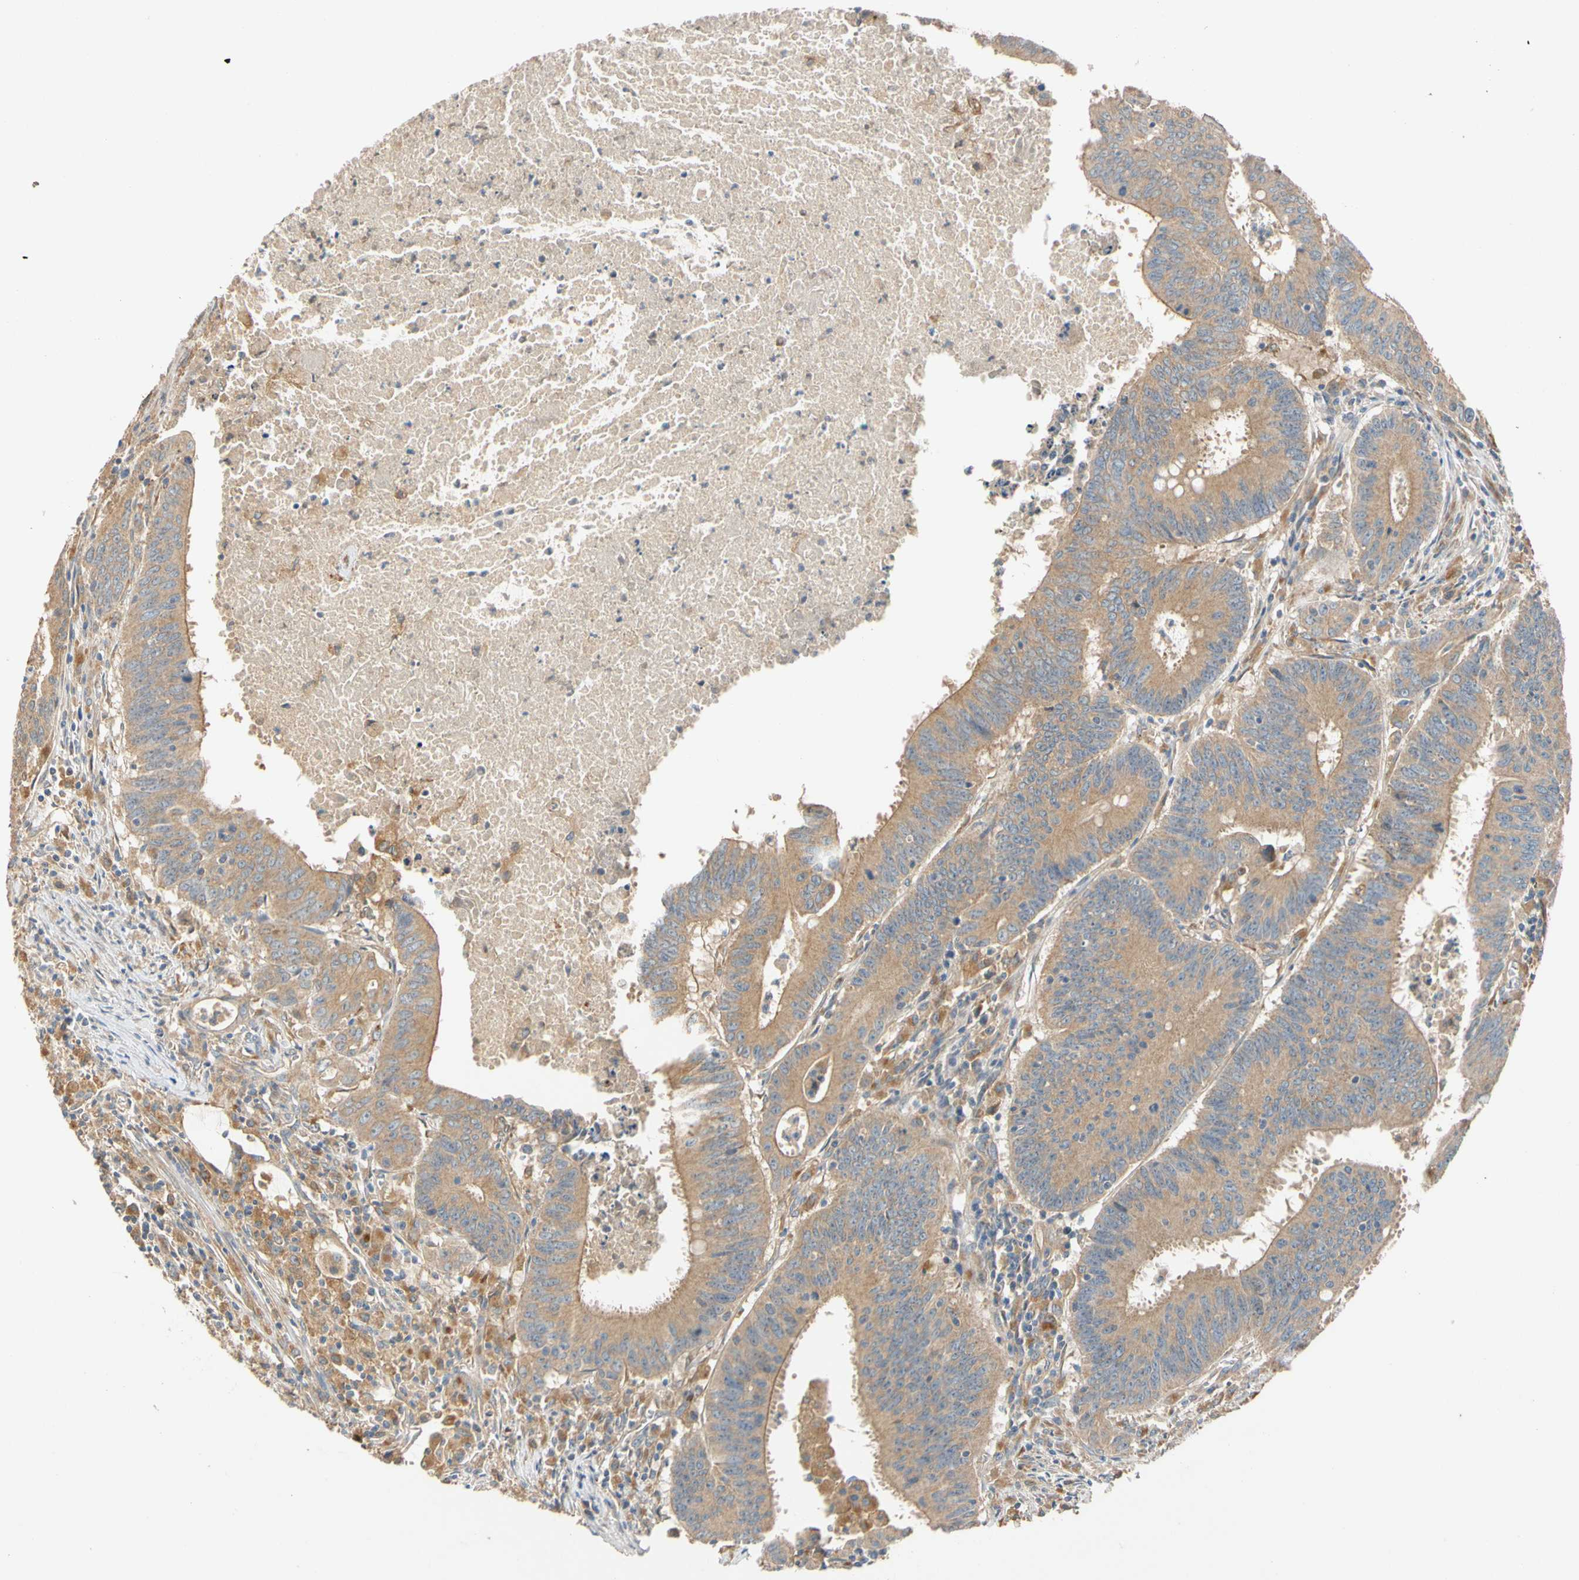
{"staining": {"intensity": "moderate", "quantity": ">75%", "location": "cytoplasmic/membranous"}, "tissue": "colorectal cancer", "cell_type": "Tumor cells", "image_type": "cancer", "snomed": [{"axis": "morphology", "description": "Adenocarcinoma, NOS"}, {"axis": "topography", "description": "Colon"}], "caption": "Immunohistochemistry histopathology image of adenocarcinoma (colorectal) stained for a protein (brown), which reveals medium levels of moderate cytoplasmic/membranous expression in about >75% of tumor cells.", "gene": "USP46", "patient": {"sex": "male", "age": 45}}